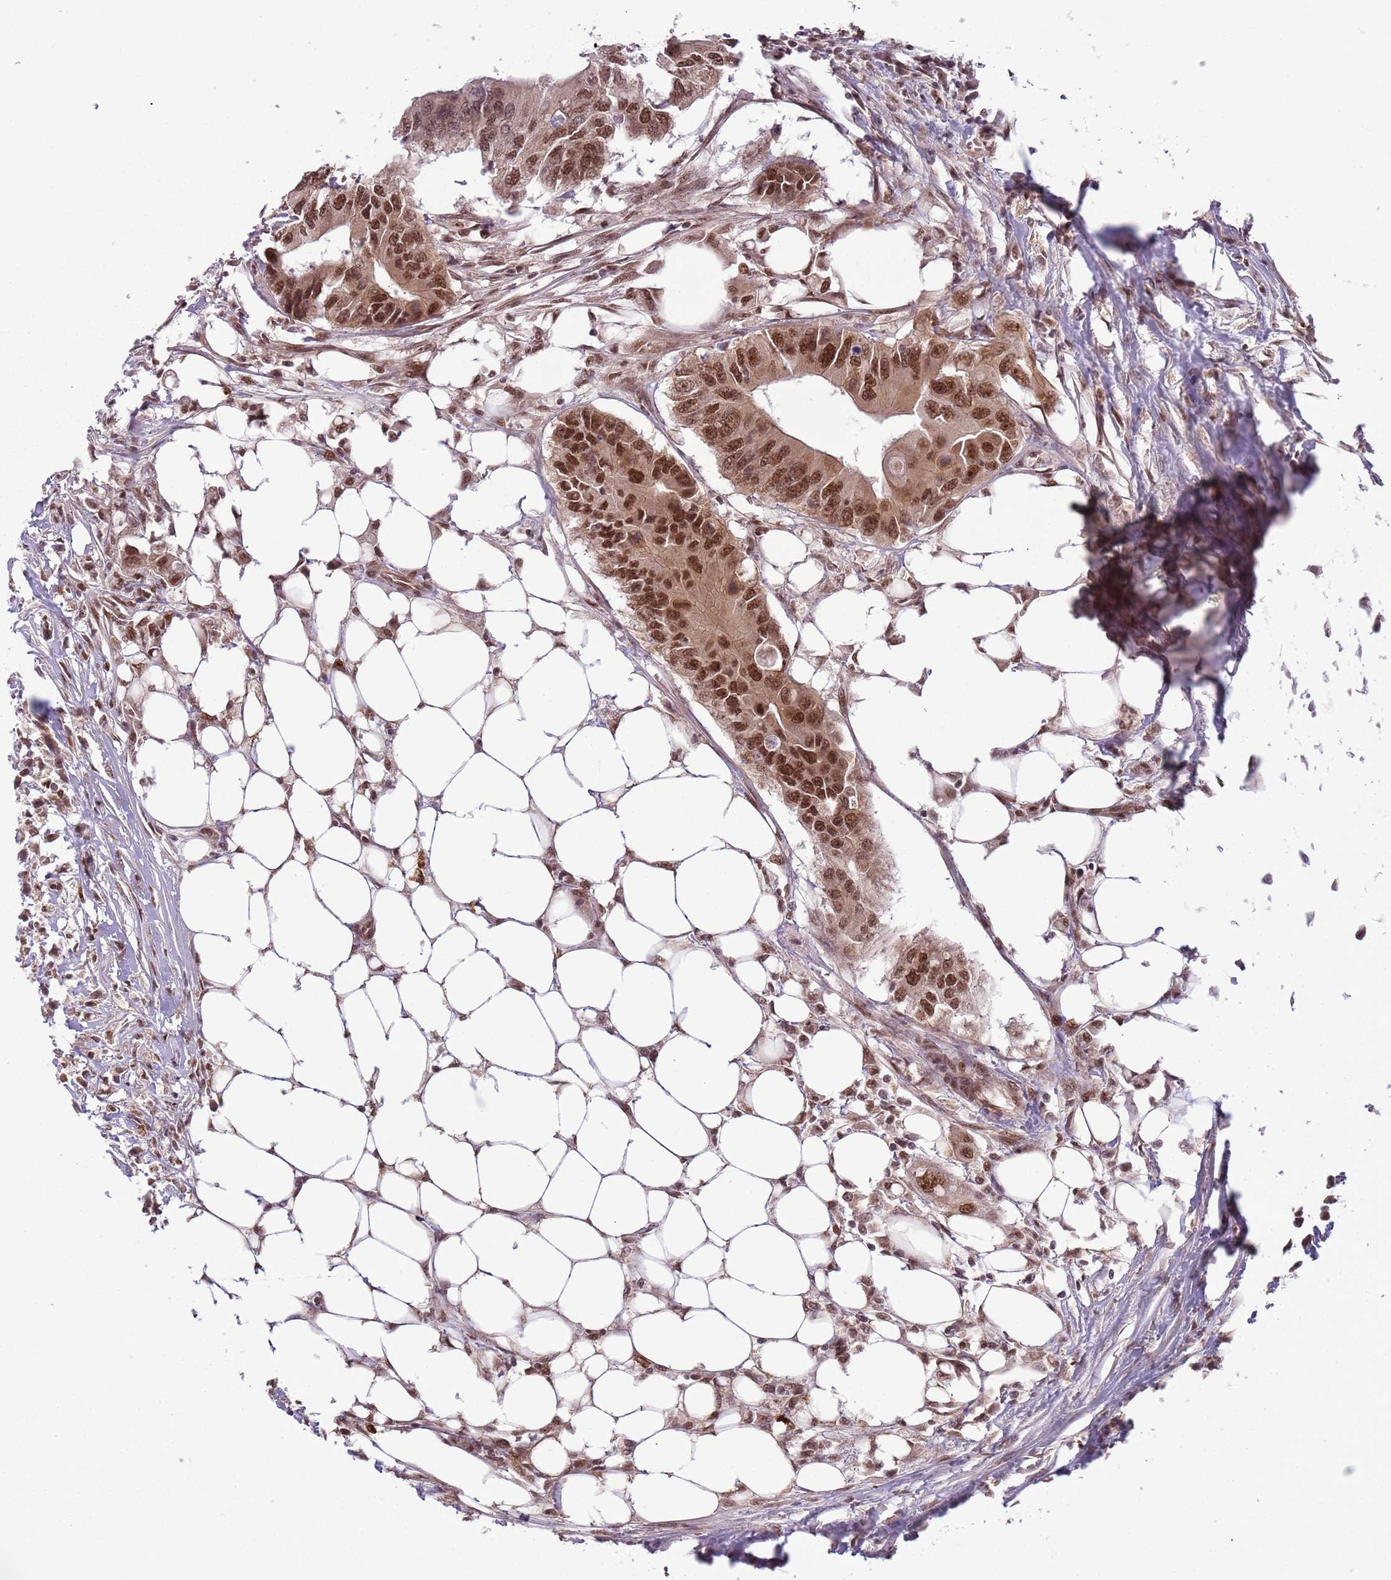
{"staining": {"intensity": "strong", "quantity": ">75%", "location": "nuclear"}, "tissue": "colorectal cancer", "cell_type": "Tumor cells", "image_type": "cancer", "snomed": [{"axis": "morphology", "description": "Adenocarcinoma, NOS"}, {"axis": "topography", "description": "Colon"}], "caption": "A histopathology image of adenocarcinoma (colorectal) stained for a protein shows strong nuclear brown staining in tumor cells.", "gene": "FAM120AOS", "patient": {"sex": "male", "age": 71}}